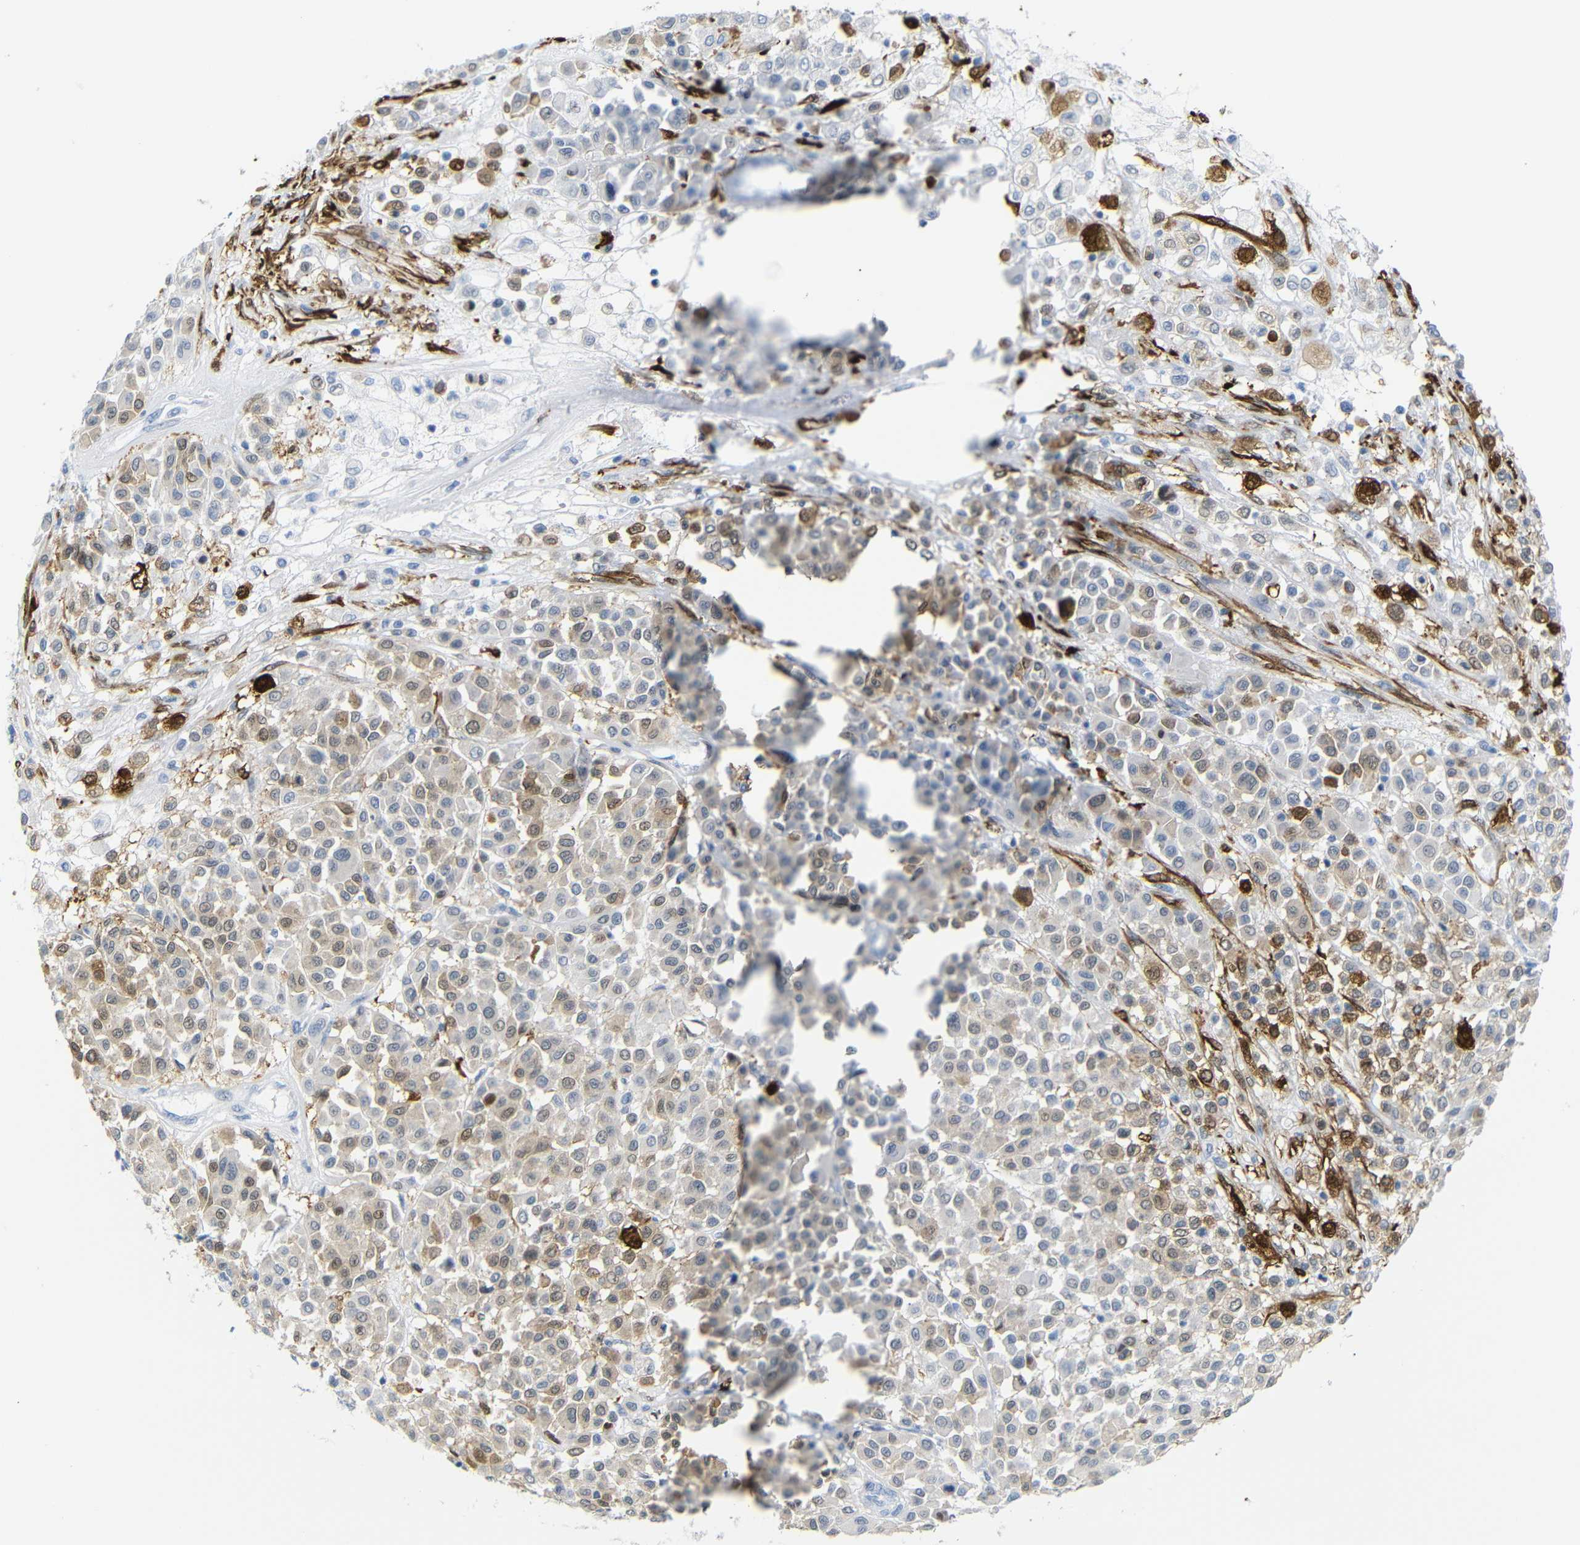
{"staining": {"intensity": "weak", "quantity": "25%-75%", "location": "cytoplasmic/membranous"}, "tissue": "melanoma", "cell_type": "Tumor cells", "image_type": "cancer", "snomed": [{"axis": "morphology", "description": "Malignant melanoma, Metastatic site"}, {"axis": "topography", "description": "Soft tissue"}], "caption": "Brown immunohistochemical staining in human melanoma exhibits weak cytoplasmic/membranous expression in approximately 25%-75% of tumor cells. The staining was performed using DAB (3,3'-diaminobenzidine), with brown indicating positive protein expression. Nuclei are stained blue with hematoxylin.", "gene": "MT1A", "patient": {"sex": "male", "age": 41}}